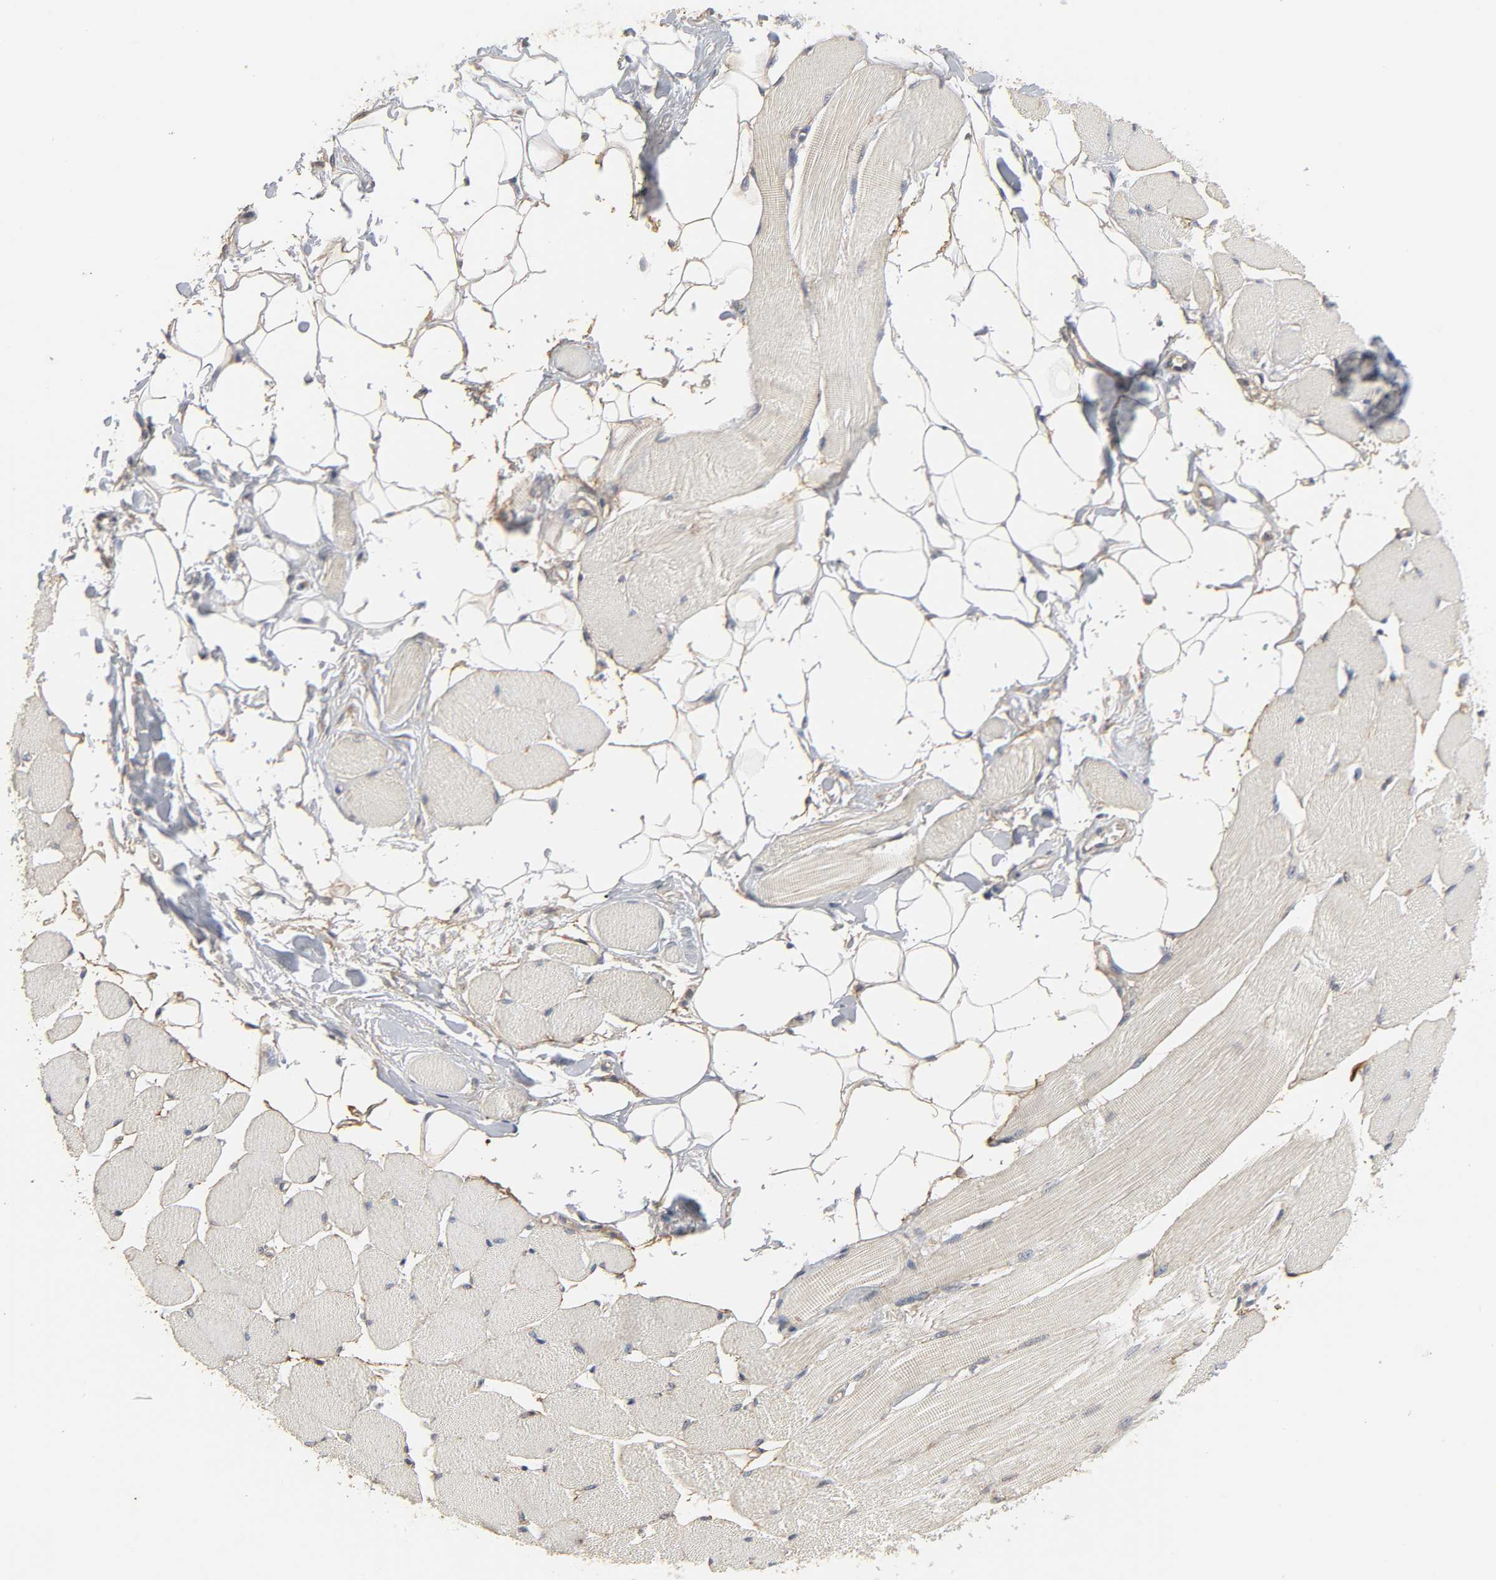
{"staining": {"intensity": "moderate", "quantity": "25%-75%", "location": "cytoplasmic/membranous"}, "tissue": "skeletal muscle", "cell_type": "Myocytes", "image_type": "normal", "snomed": [{"axis": "morphology", "description": "Normal tissue, NOS"}, {"axis": "topography", "description": "Skeletal muscle"}, {"axis": "topography", "description": "Peripheral nerve tissue"}], "caption": "Protein expression by immunohistochemistry shows moderate cytoplasmic/membranous expression in approximately 25%-75% of myocytes in benign skeletal muscle.", "gene": "SH3GLB1", "patient": {"sex": "female", "age": 84}}